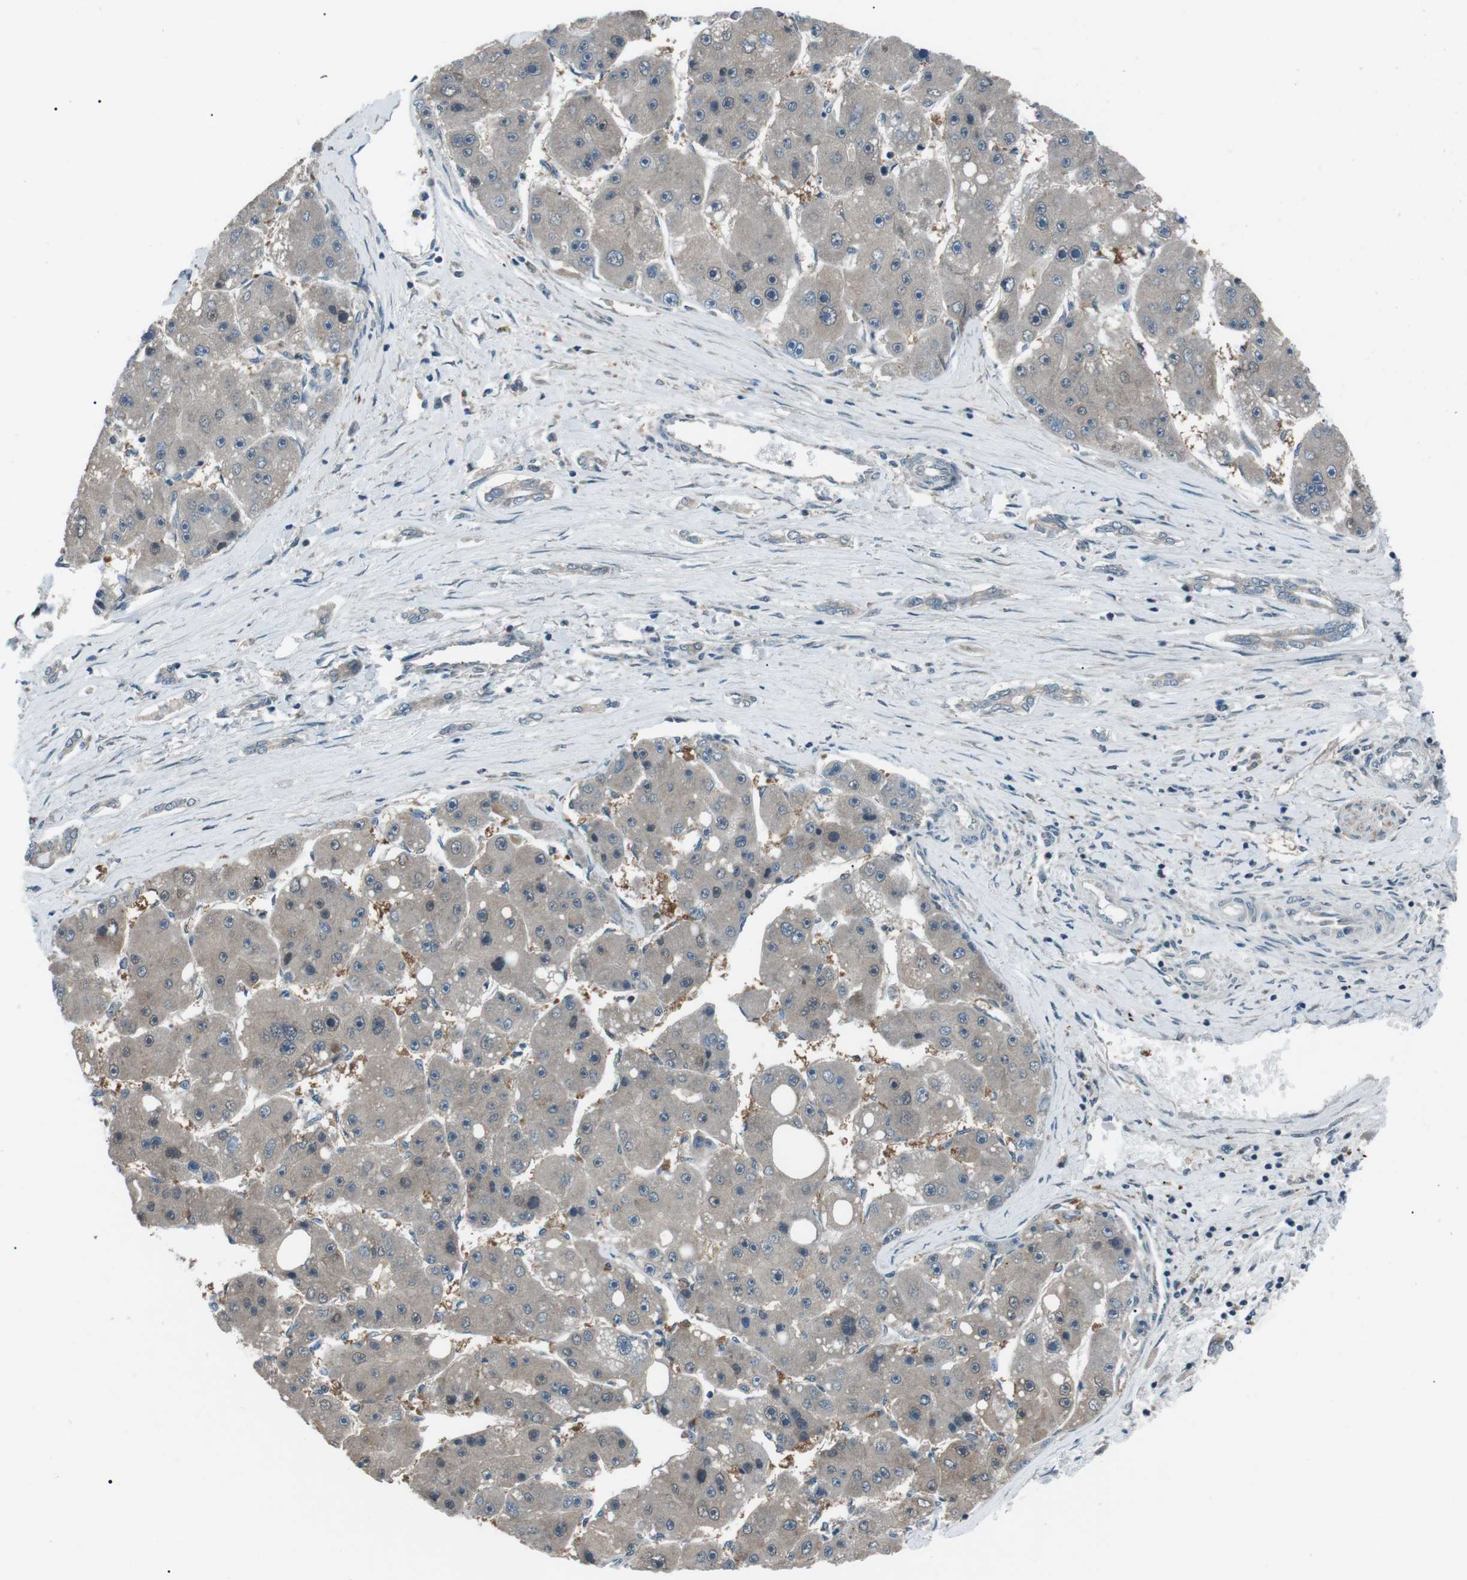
{"staining": {"intensity": "negative", "quantity": "none", "location": "none"}, "tissue": "liver cancer", "cell_type": "Tumor cells", "image_type": "cancer", "snomed": [{"axis": "morphology", "description": "Carcinoma, Hepatocellular, NOS"}, {"axis": "topography", "description": "Liver"}], "caption": "The image exhibits no staining of tumor cells in liver cancer. Nuclei are stained in blue.", "gene": "LRIG2", "patient": {"sex": "female", "age": 61}}